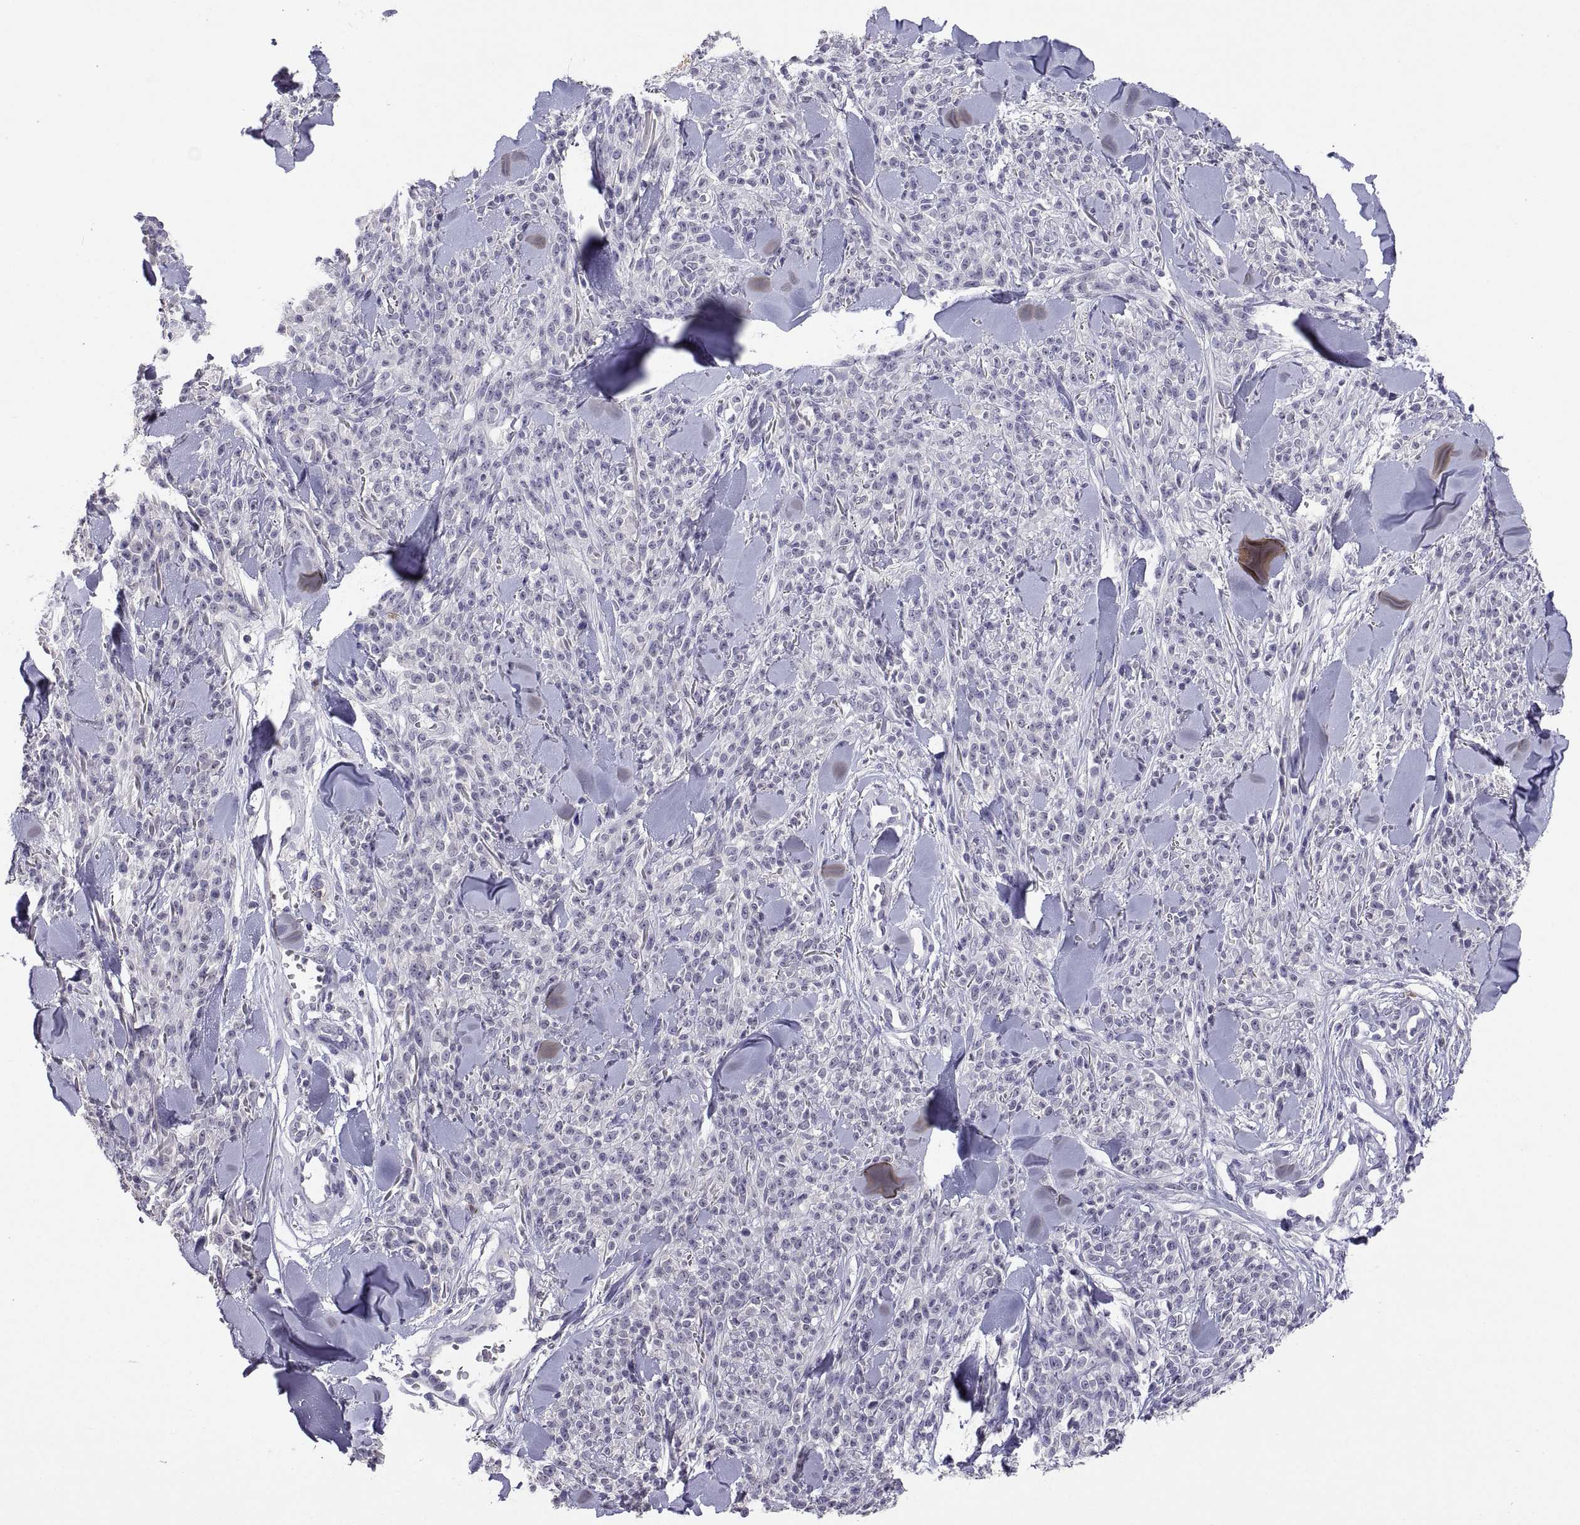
{"staining": {"intensity": "negative", "quantity": "none", "location": "none"}, "tissue": "melanoma", "cell_type": "Tumor cells", "image_type": "cancer", "snomed": [{"axis": "morphology", "description": "Malignant melanoma, NOS"}, {"axis": "topography", "description": "Skin"}, {"axis": "topography", "description": "Skin of trunk"}], "caption": "Immunohistochemical staining of malignant melanoma exhibits no significant positivity in tumor cells.", "gene": "MS4A1", "patient": {"sex": "male", "age": 74}}